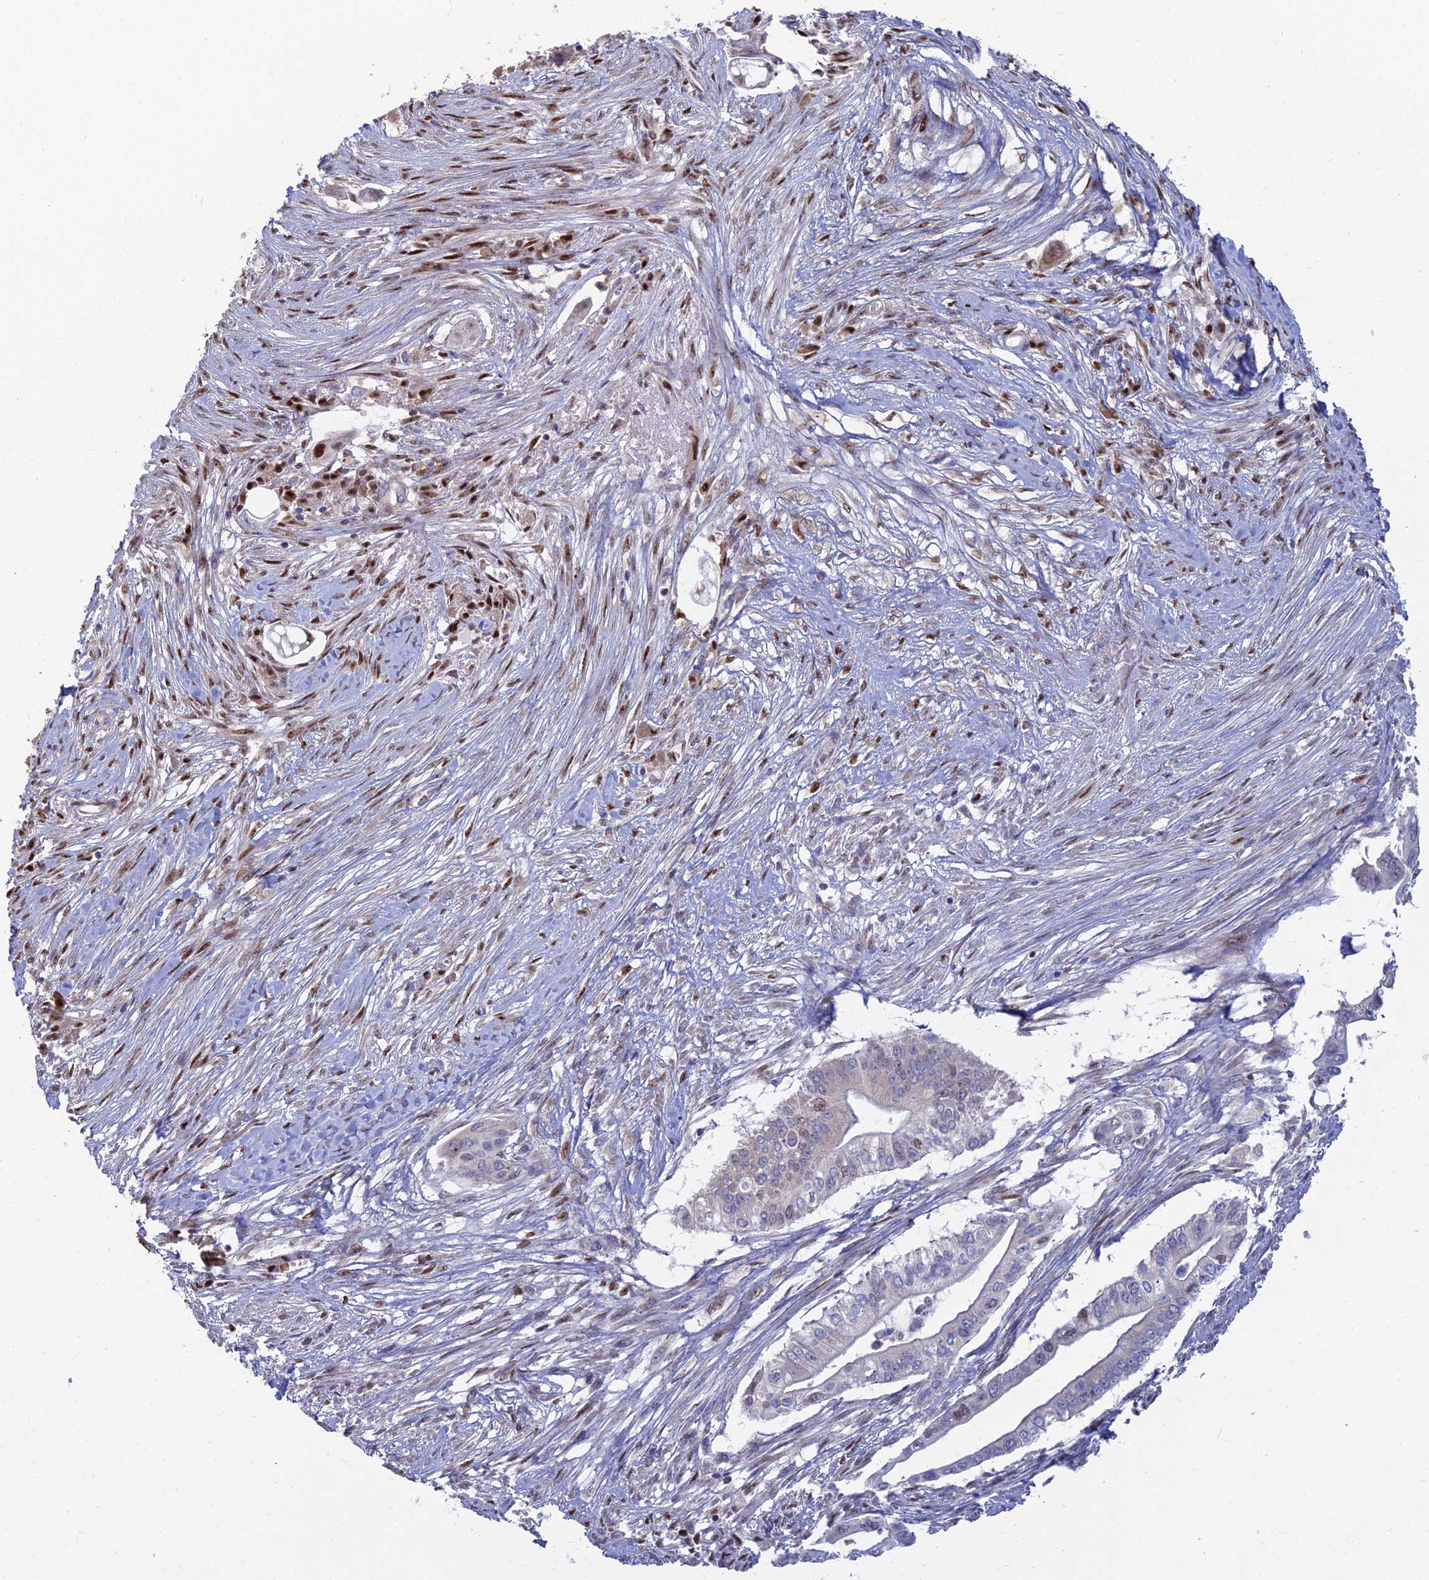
{"staining": {"intensity": "moderate", "quantity": "25%-75%", "location": "nuclear"}, "tissue": "pancreatic cancer", "cell_type": "Tumor cells", "image_type": "cancer", "snomed": [{"axis": "morphology", "description": "Adenocarcinoma, NOS"}, {"axis": "topography", "description": "Pancreas"}], "caption": "High-power microscopy captured an IHC image of adenocarcinoma (pancreatic), revealing moderate nuclear positivity in about 25%-75% of tumor cells. (DAB IHC, brown staining for protein, blue staining for nuclei).", "gene": "DNPEP", "patient": {"sex": "male", "age": 68}}